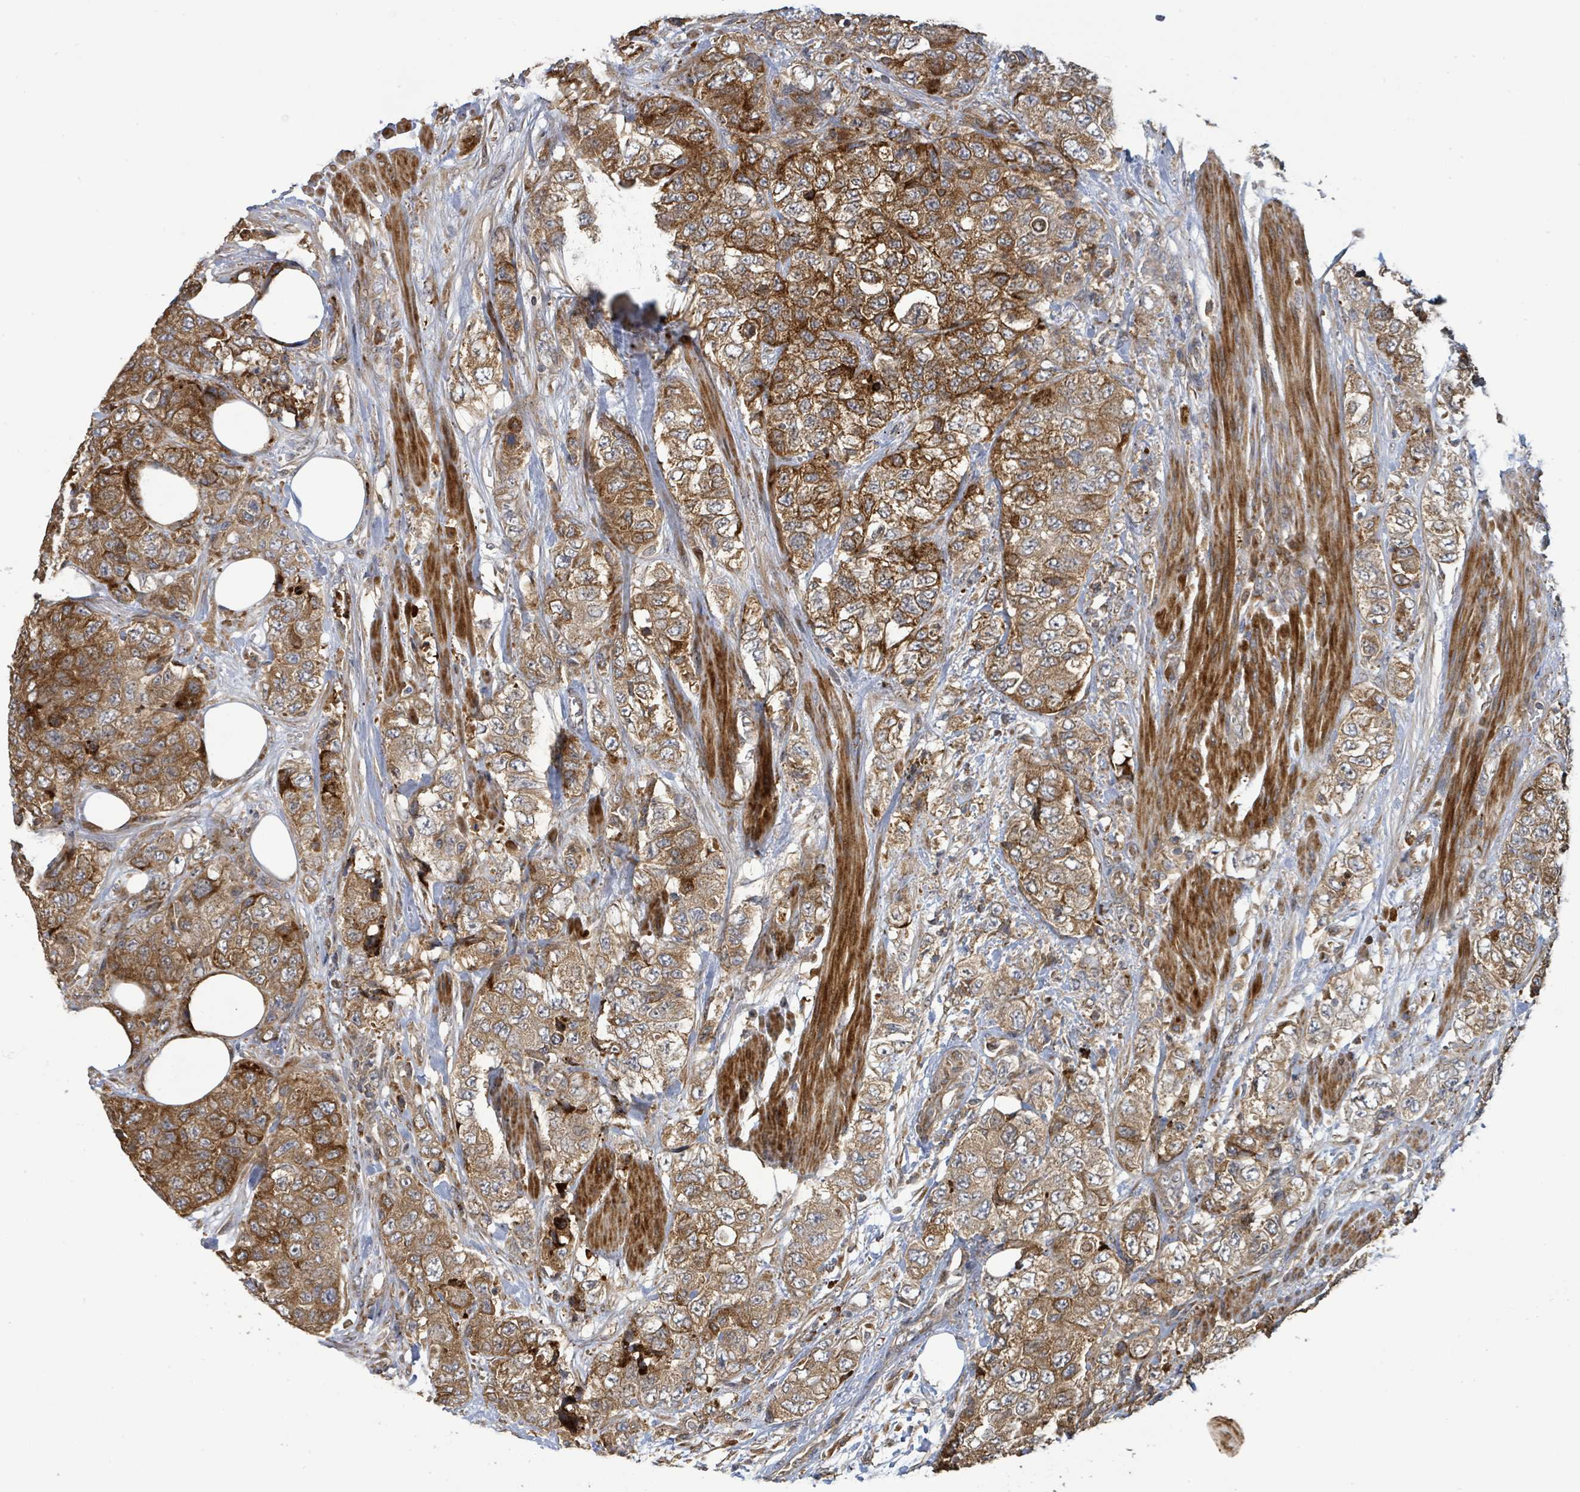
{"staining": {"intensity": "strong", "quantity": ">75%", "location": "cytoplasmic/membranous"}, "tissue": "urothelial cancer", "cell_type": "Tumor cells", "image_type": "cancer", "snomed": [{"axis": "morphology", "description": "Urothelial carcinoma, High grade"}, {"axis": "topography", "description": "Urinary bladder"}], "caption": "Protein staining displays strong cytoplasmic/membranous staining in approximately >75% of tumor cells in high-grade urothelial carcinoma. (Brightfield microscopy of DAB IHC at high magnification).", "gene": "STARD4", "patient": {"sex": "female", "age": 78}}